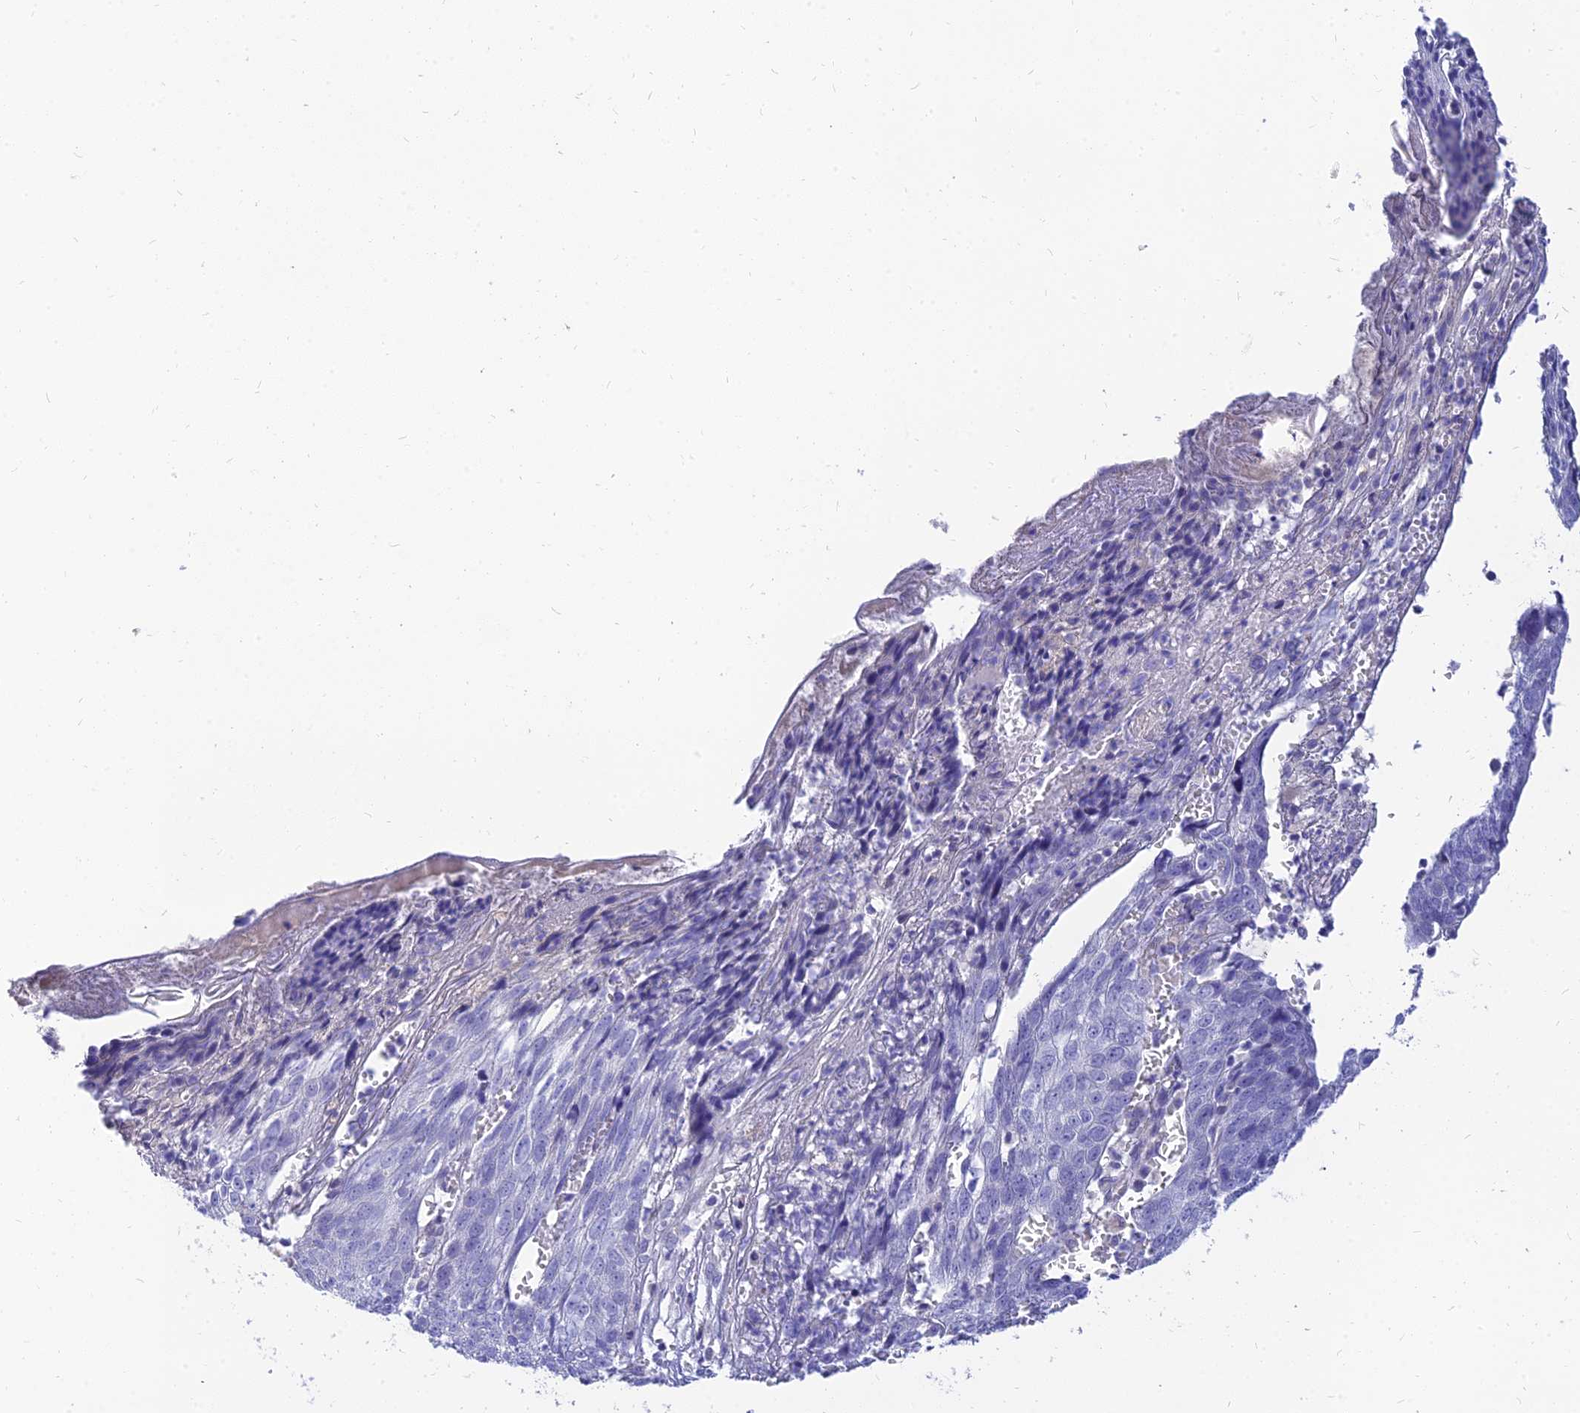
{"staining": {"intensity": "negative", "quantity": "none", "location": "none"}, "tissue": "skin cancer", "cell_type": "Tumor cells", "image_type": "cancer", "snomed": [{"axis": "morphology", "description": "Squamous cell carcinoma, NOS"}, {"axis": "topography", "description": "Skin"}], "caption": "This histopathology image is of skin squamous cell carcinoma stained with IHC to label a protein in brown with the nuclei are counter-stained blue. There is no positivity in tumor cells.", "gene": "TMEM161B", "patient": {"sex": "male", "age": 71}}